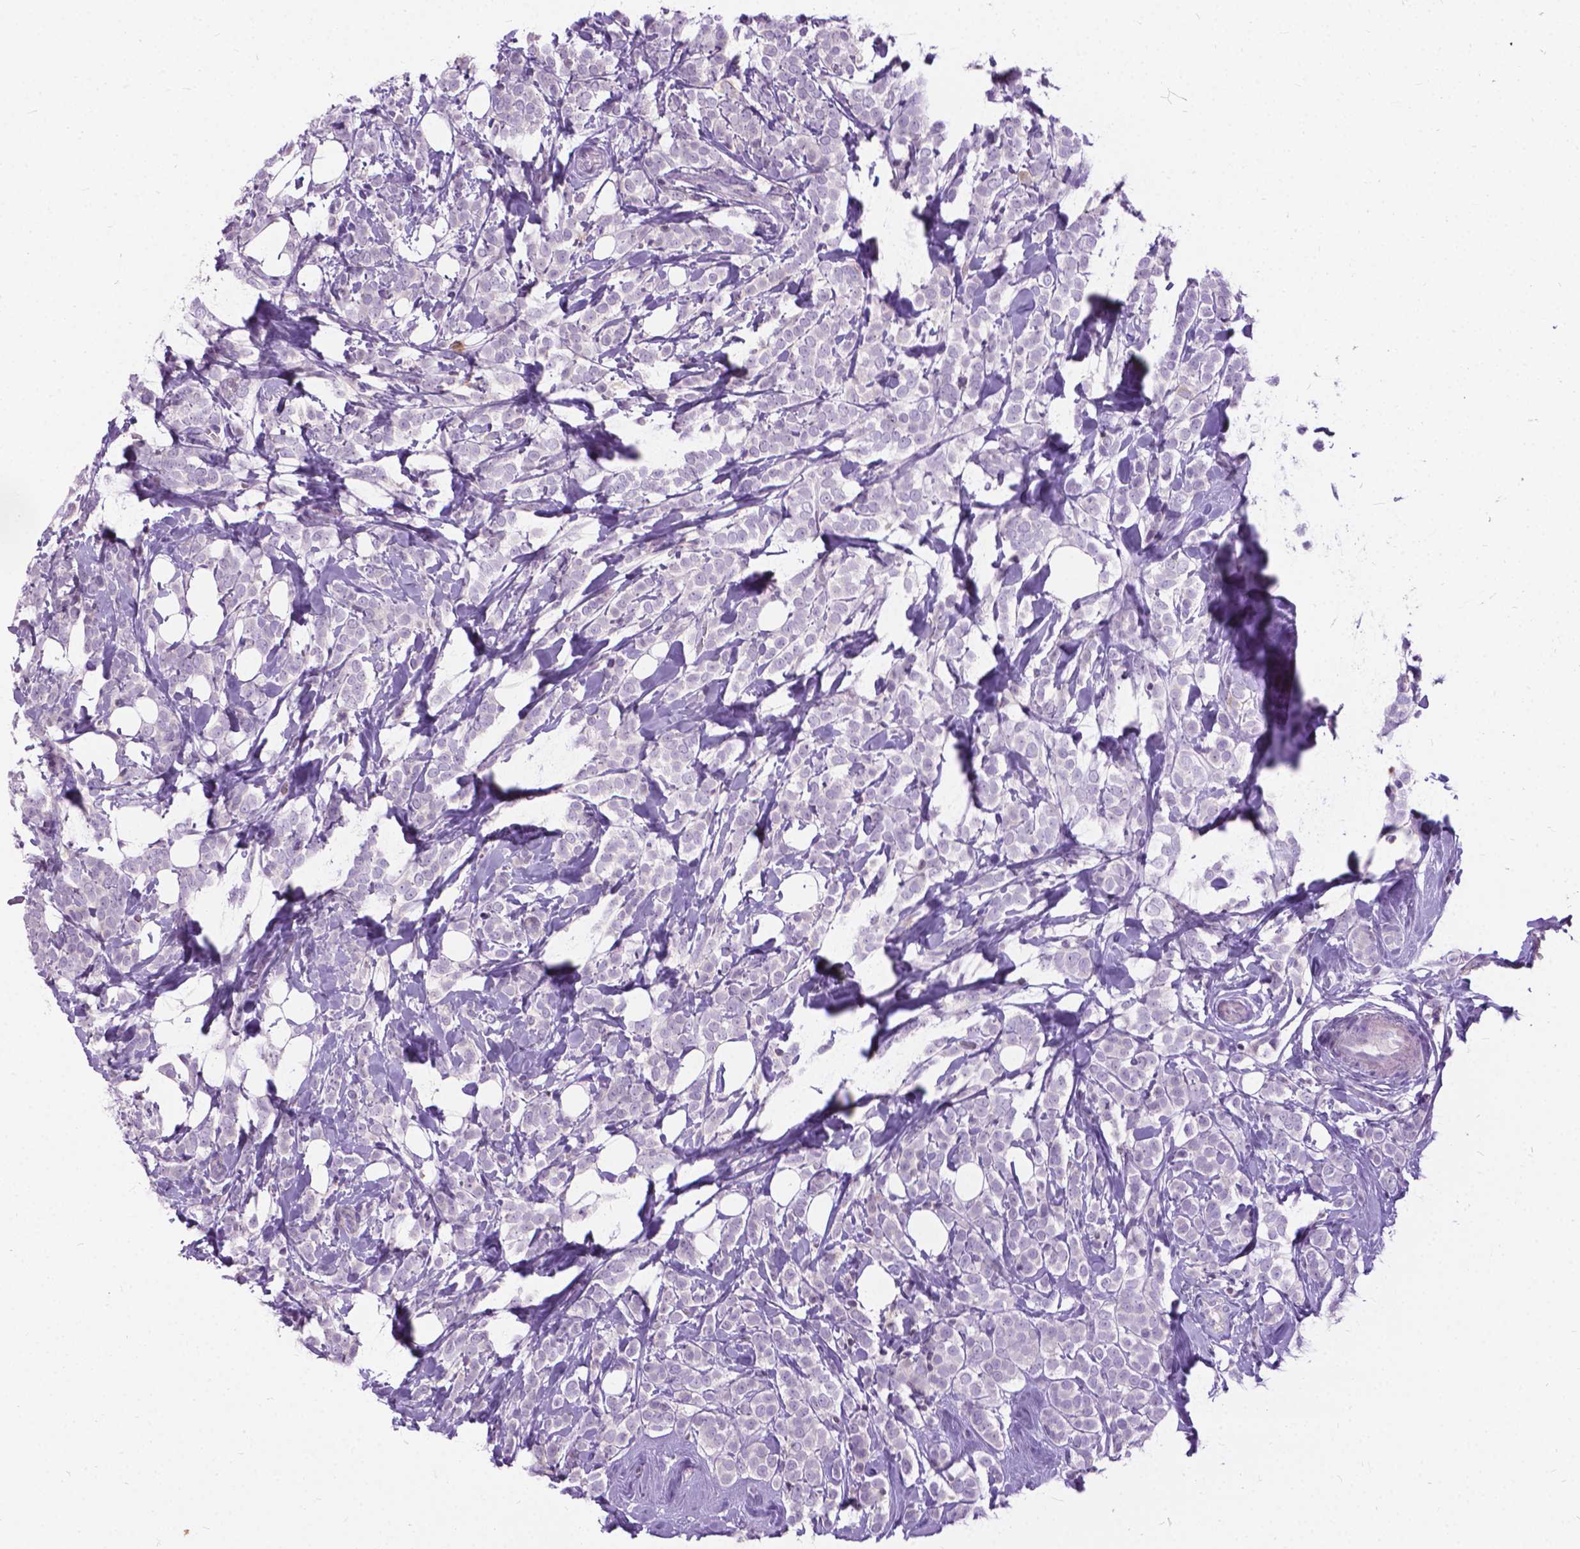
{"staining": {"intensity": "negative", "quantity": "none", "location": "none"}, "tissue": "breast cancer", "cell_type": "Tumor cells", "image_type": "cancer", "snomed": [{"axis": "morphology", "description": "Lobular carcinoma"}, {"axis": "topography", "description": "Breast"}], "caption": "Tumor cells show no significant positivity in breast cancer.", "gene": "JAK3", "patient": {"sex": "female", "age": 49}}